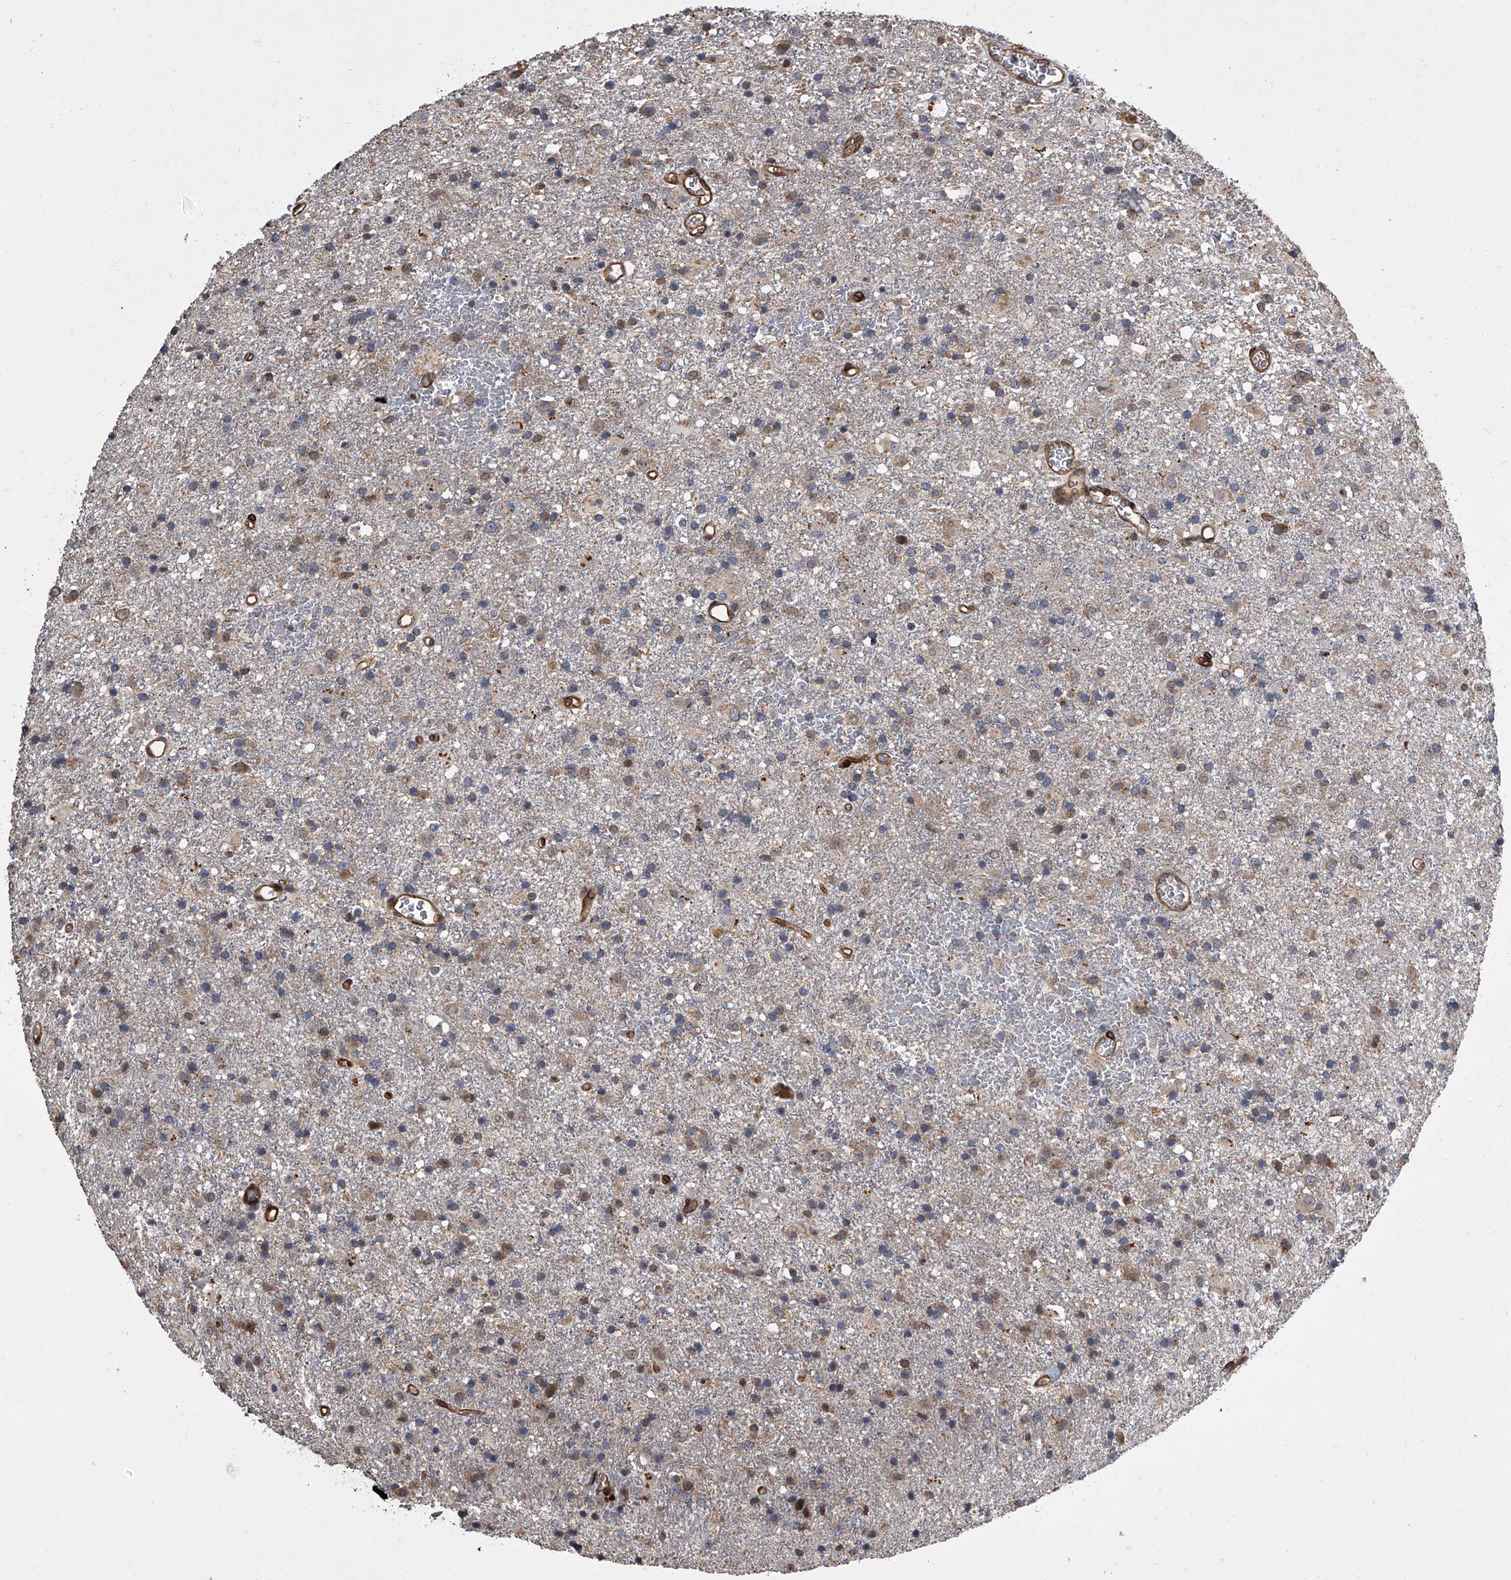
{"staining": {"intensity": "negative", "quantity": "none", "location": "none"}, "tissue": "glioma", "cell_type": "Tumor cells", "image_type": "cancer", "snomed": [{"axis": "morphology", "description": "Glioma, malignant, Low grade"}, {"axis": "topography", "description": "Brain"}], "caption": "DAB immunohistochemical staining of malignant glioma (low-grade) reveals no significant positivity in tumor cells.", "gene": "LRRC8C", "patient": {"sex": "male", "age": 65}}